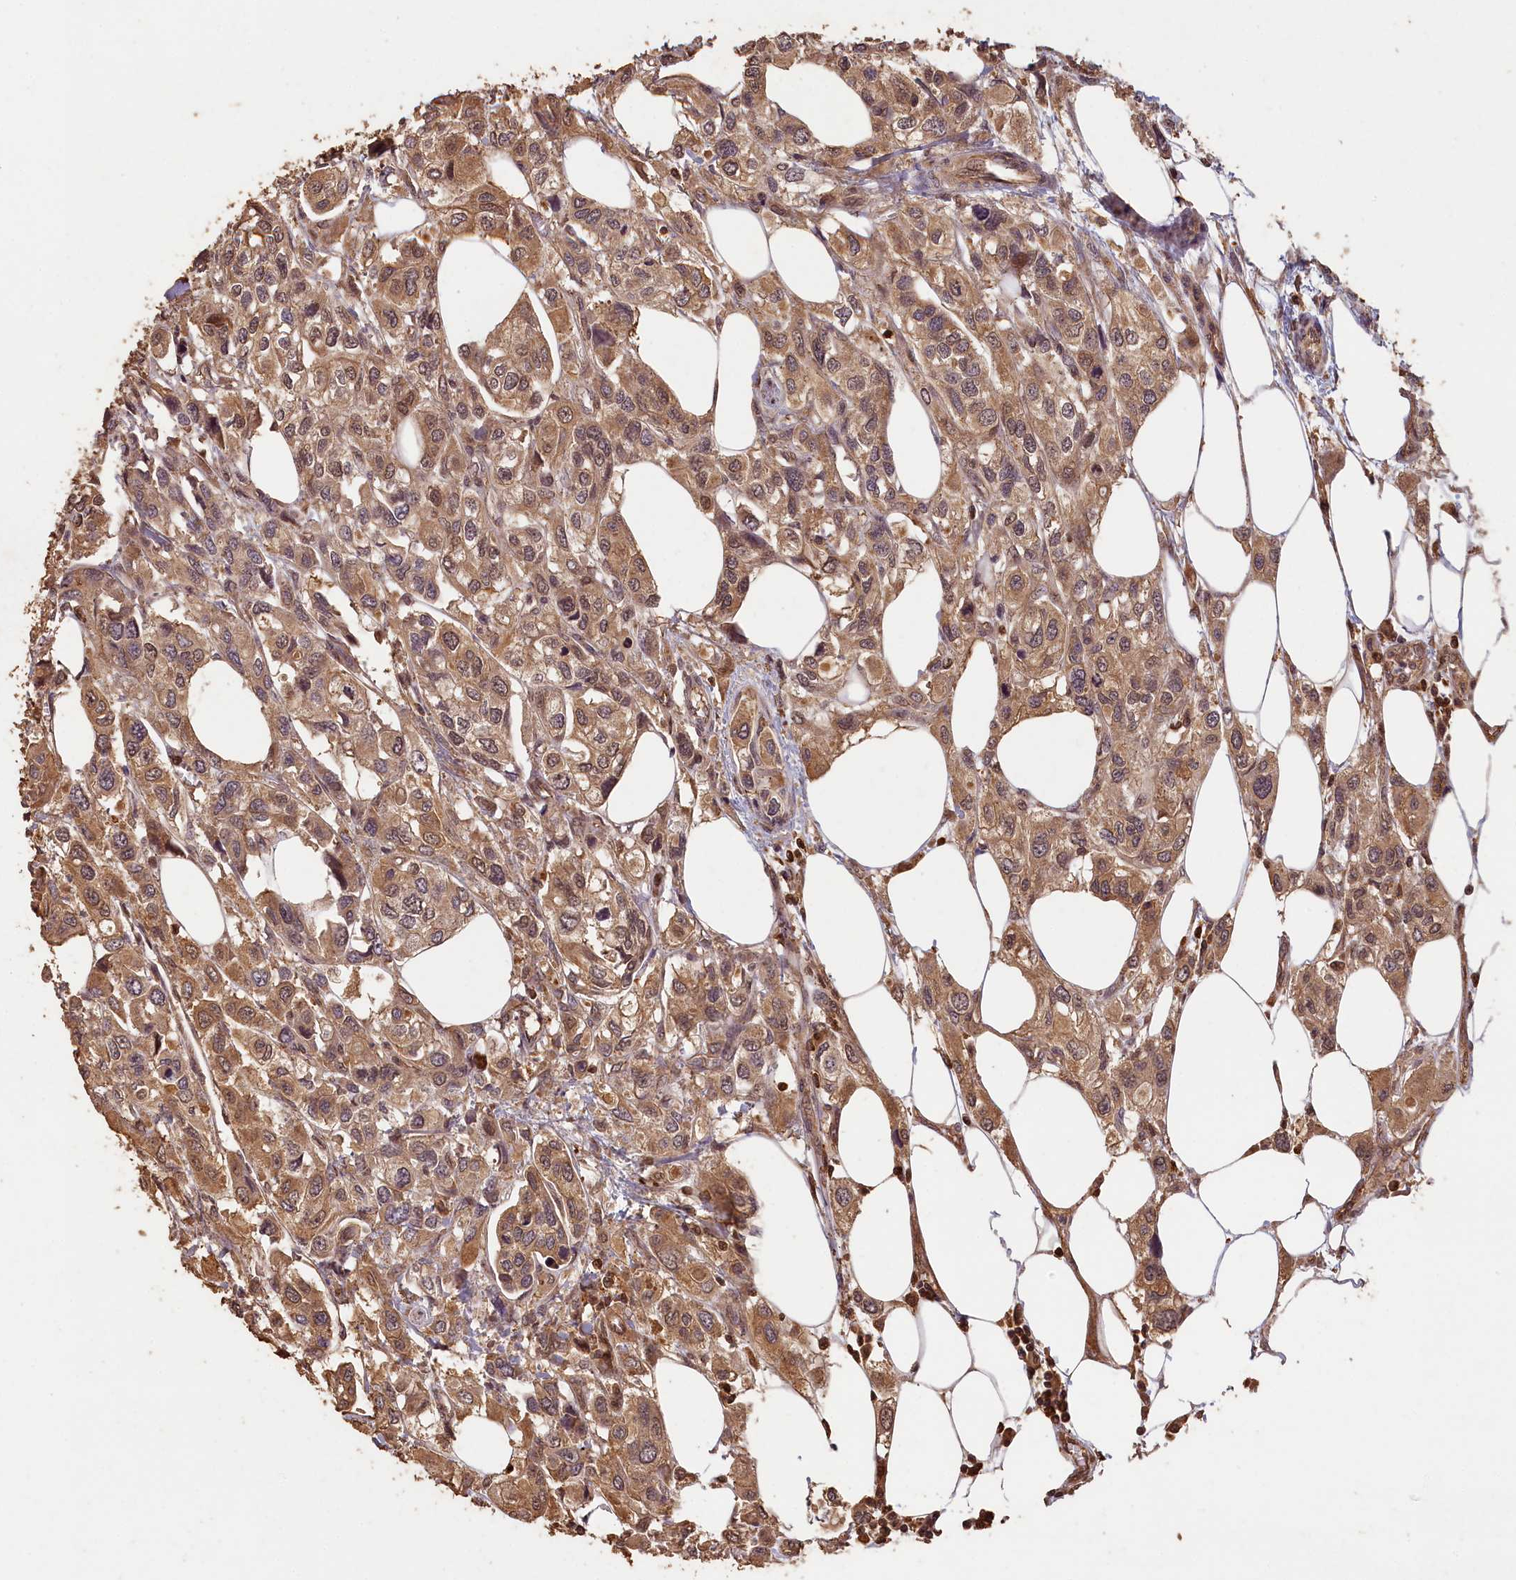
{"staining": {"intensity": "moderate", "quantity": ">75%", "location": "cytoplasmic/membranous,nuclear"}, "tissue": "urothelial cancer", "cell_type": "Tumor cells", "image_type": "cancer", "snomed": [{"axis": "morphology", "description": "Urothelial carcinoma, High grade"}, {"axis": "topography", "description": "Urinary bladder"}], "caption": "Approximately >75% of tumor cells in urothelial carcinoma (high-grade) show moderate cytoplasmic/membranous and nuclear protein positivity as visualized by brown immunohistochemical staining.", "gene": "MADD", "patient": {"sex": "male", "age": 67}}